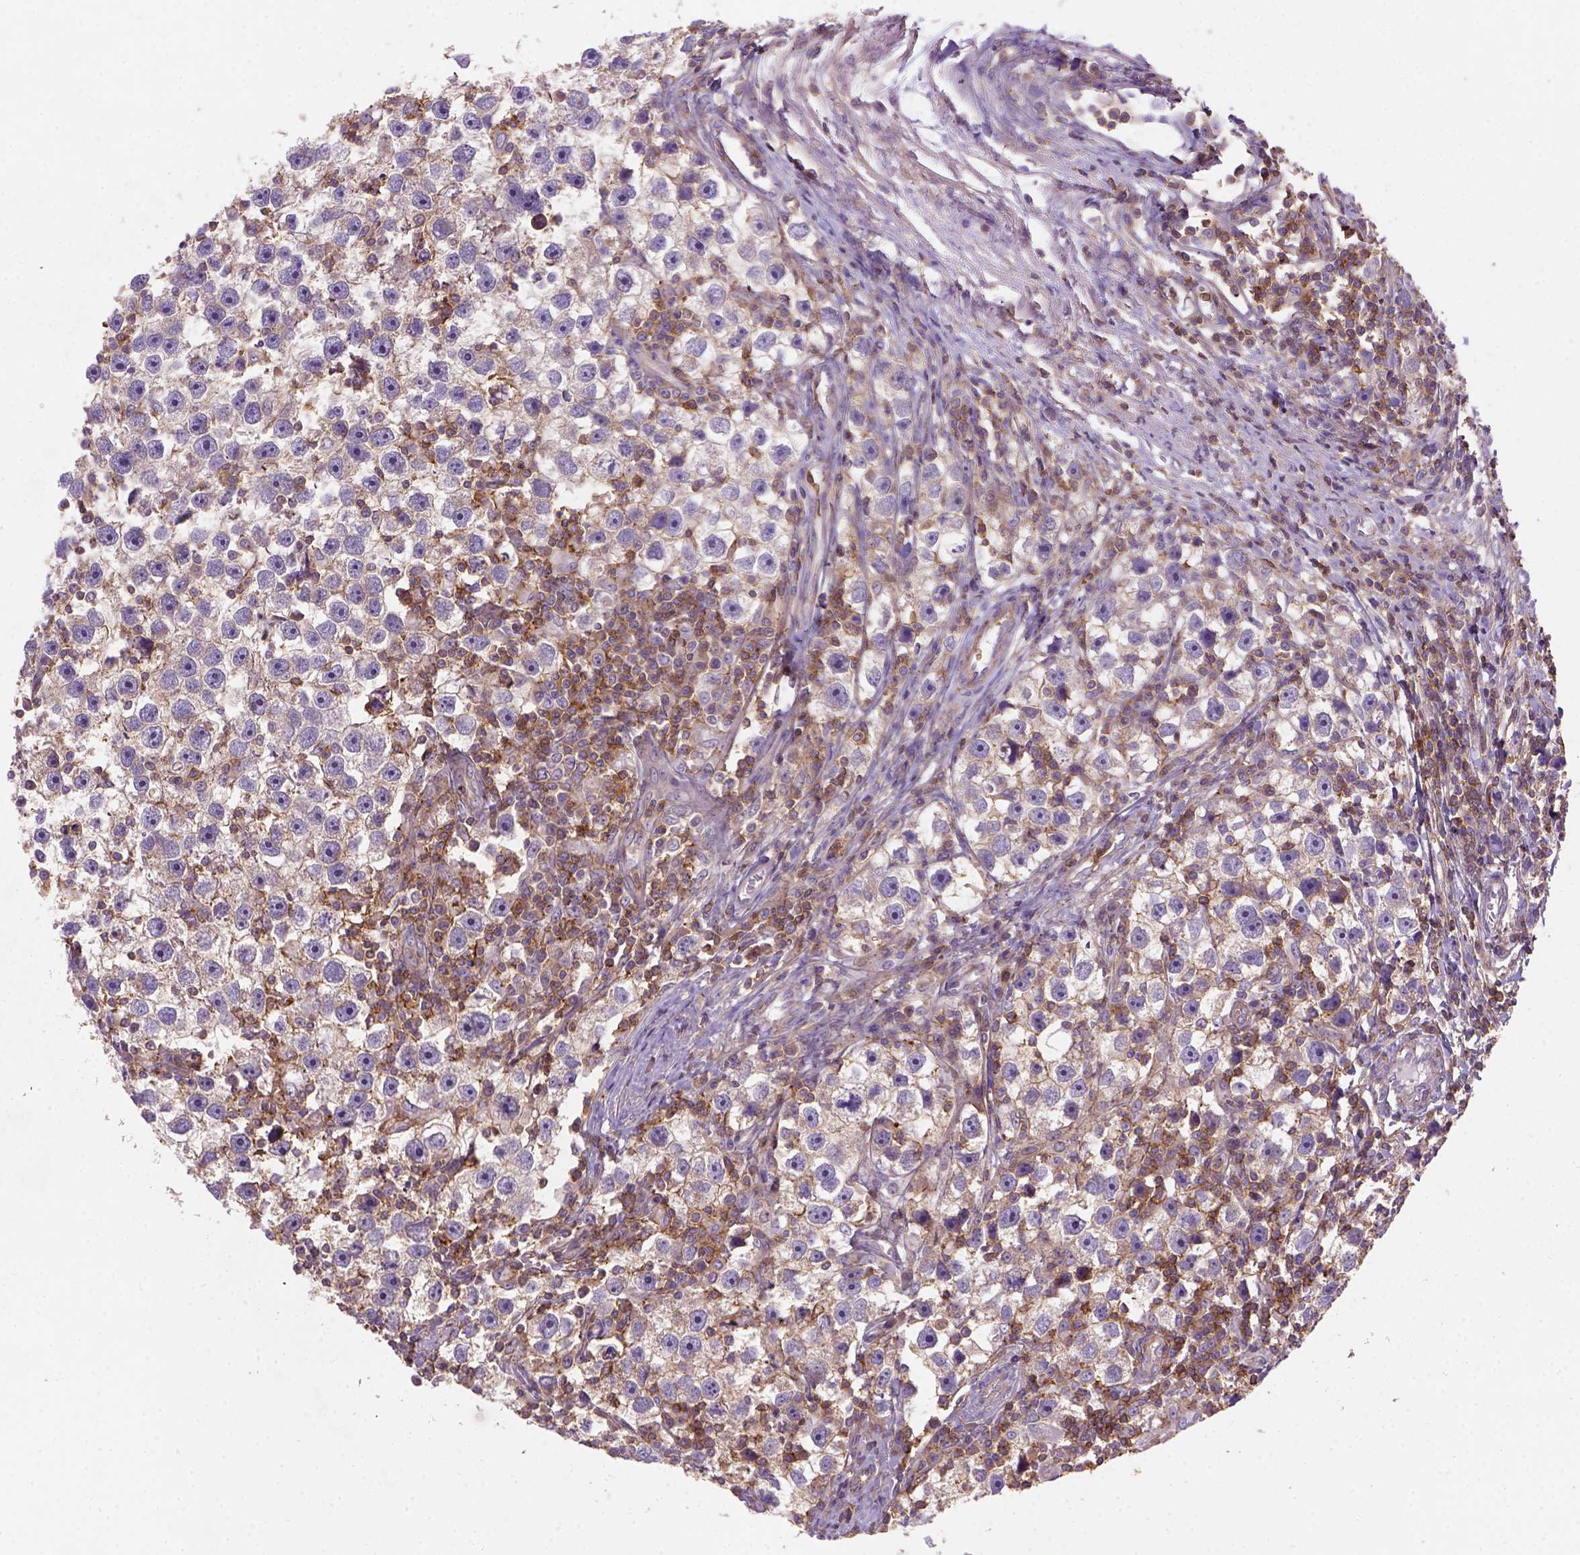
{"staining": {"intensity": "negative", "quantity": "none", "location": "none"}, "tissue": "testis cancer", "cell_type": "Tumor cells", "image_type": "cancer", "snomed": [{"axis": "morphology", "description": "Seminoma, NOS"}, {"axis": "topography", "description": "Testis"}], "caption": "A micrograph of testis cancer stained for a protein reveals no brown staining in tumor cells.", "gene": "GPRC5D", "patient": {"sex": "male", "age": 30}}